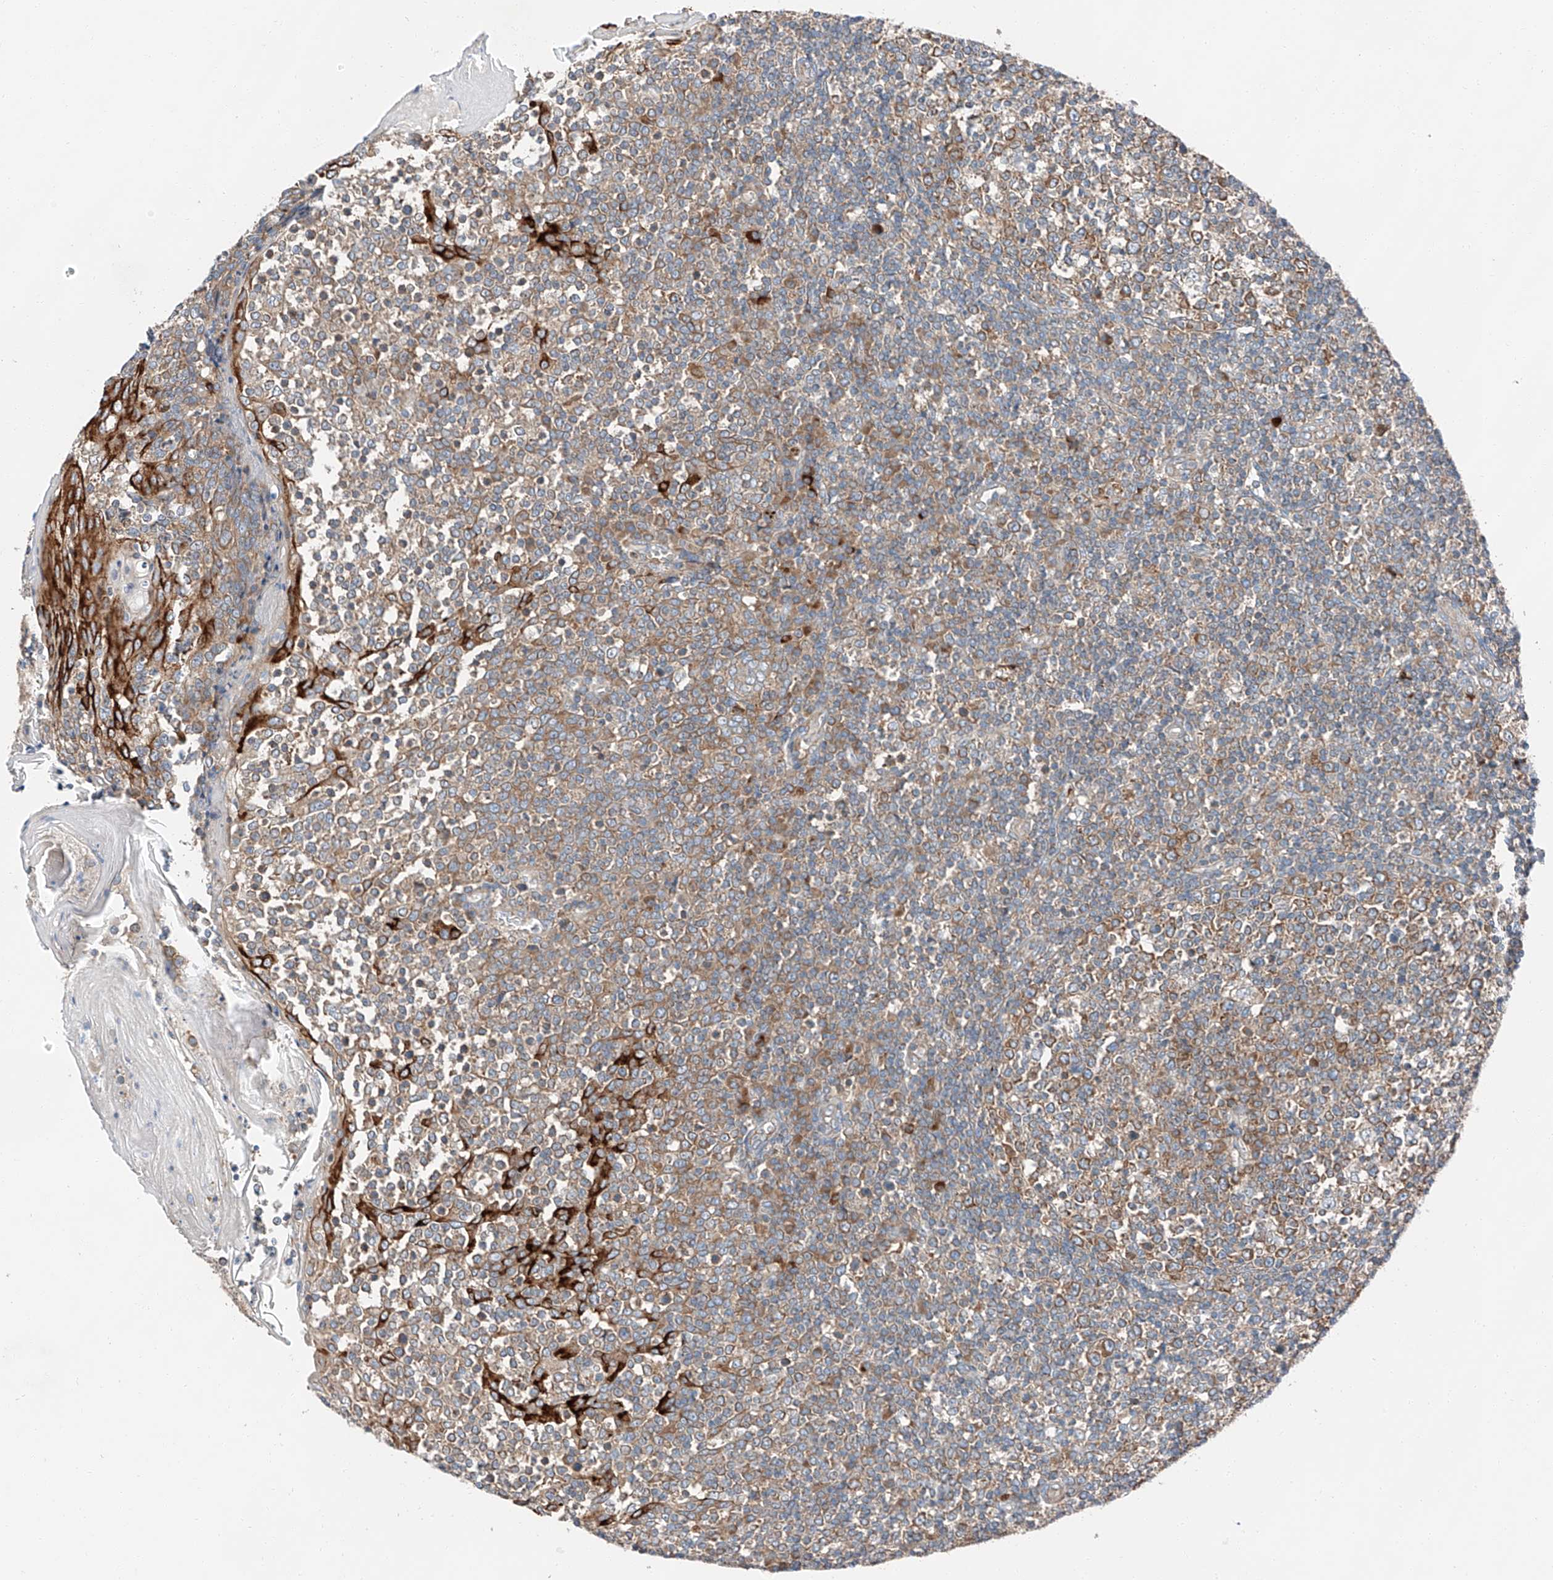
{"staining": {"intensity": "moderate", "quantity": ">75%", "location": "cytoplasmic/membranous"}, "tissue": "tonsil", "cell_type": "Germinal center cells", "image_type": "normal", "snomed": [{"axis": "morphology", "description": "Normal tissue, NOS"}, {"axis": "topography", "description": "Tonsil"}], "caption": "Approximately >75% of germinal center cells in benign tonsil exhibit moderate cytoplasmic/membranous protein staining as visualized by brown immunohistochemical staining.", "gene": "ZC3H15", "patient": {"sex": "female", "age": 19}}